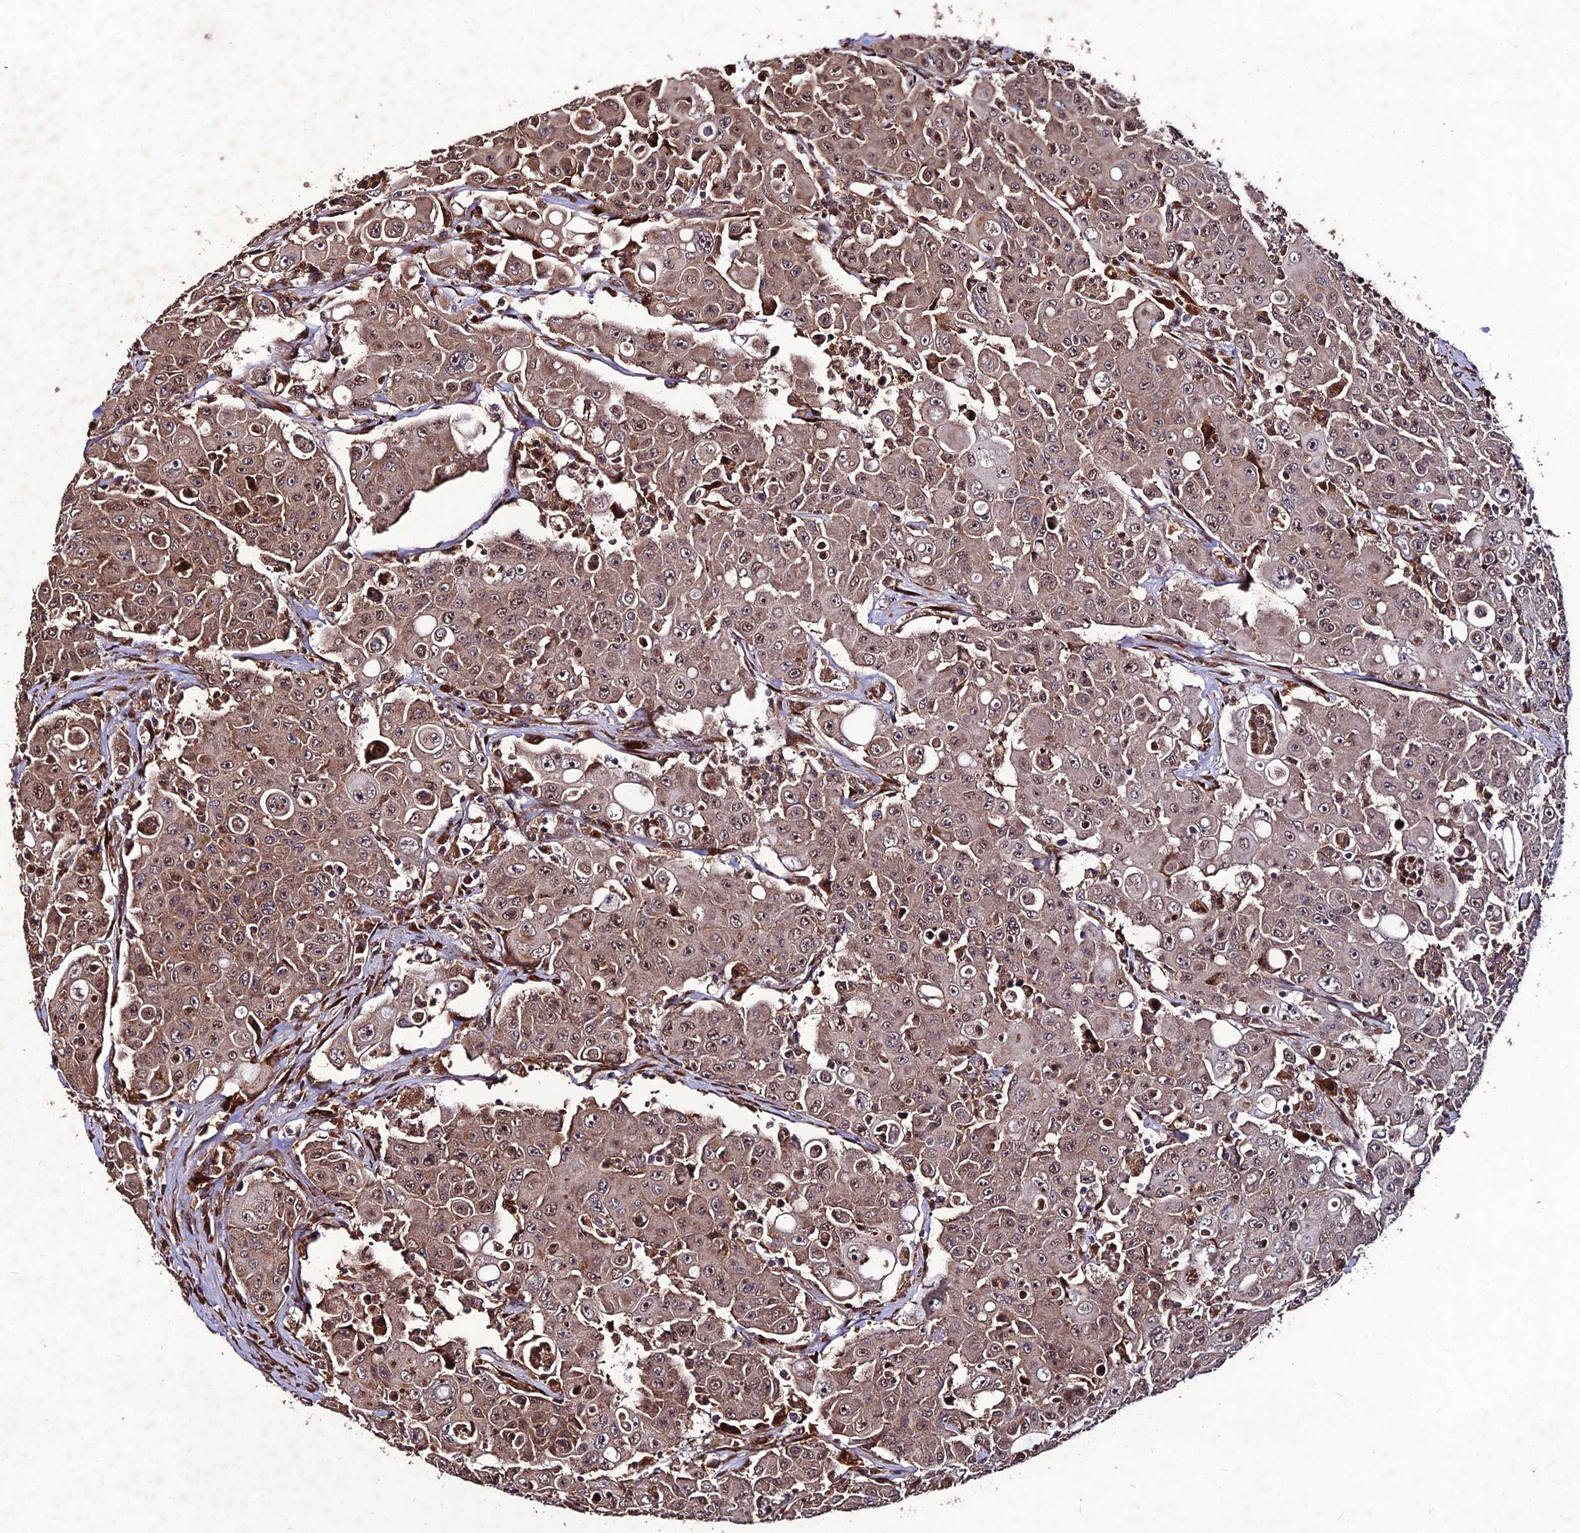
{"staining": {"intensity": "moderate", "quantity": ">75%", "location": "cytoplasmic/membranous,nuclear"}, "tissue": "colorectal cancer", "cell_type": "Tumor cells", "image_type": "cancer", "snomed": [{"axis": "morphology", "description": "Adenocarcinoma, NOS"}, {"axis": "topography", "description": "Colon"}], "caption": "This photomicrograph displays immunohistochemistry staining of colorectal cancer, with medium moderate cytoplasmic/membranous and nuclear staining in approximately >75% of tumor cells.", "gene": "ZNF766", "patient": {"sex": "male", "age": 51}}